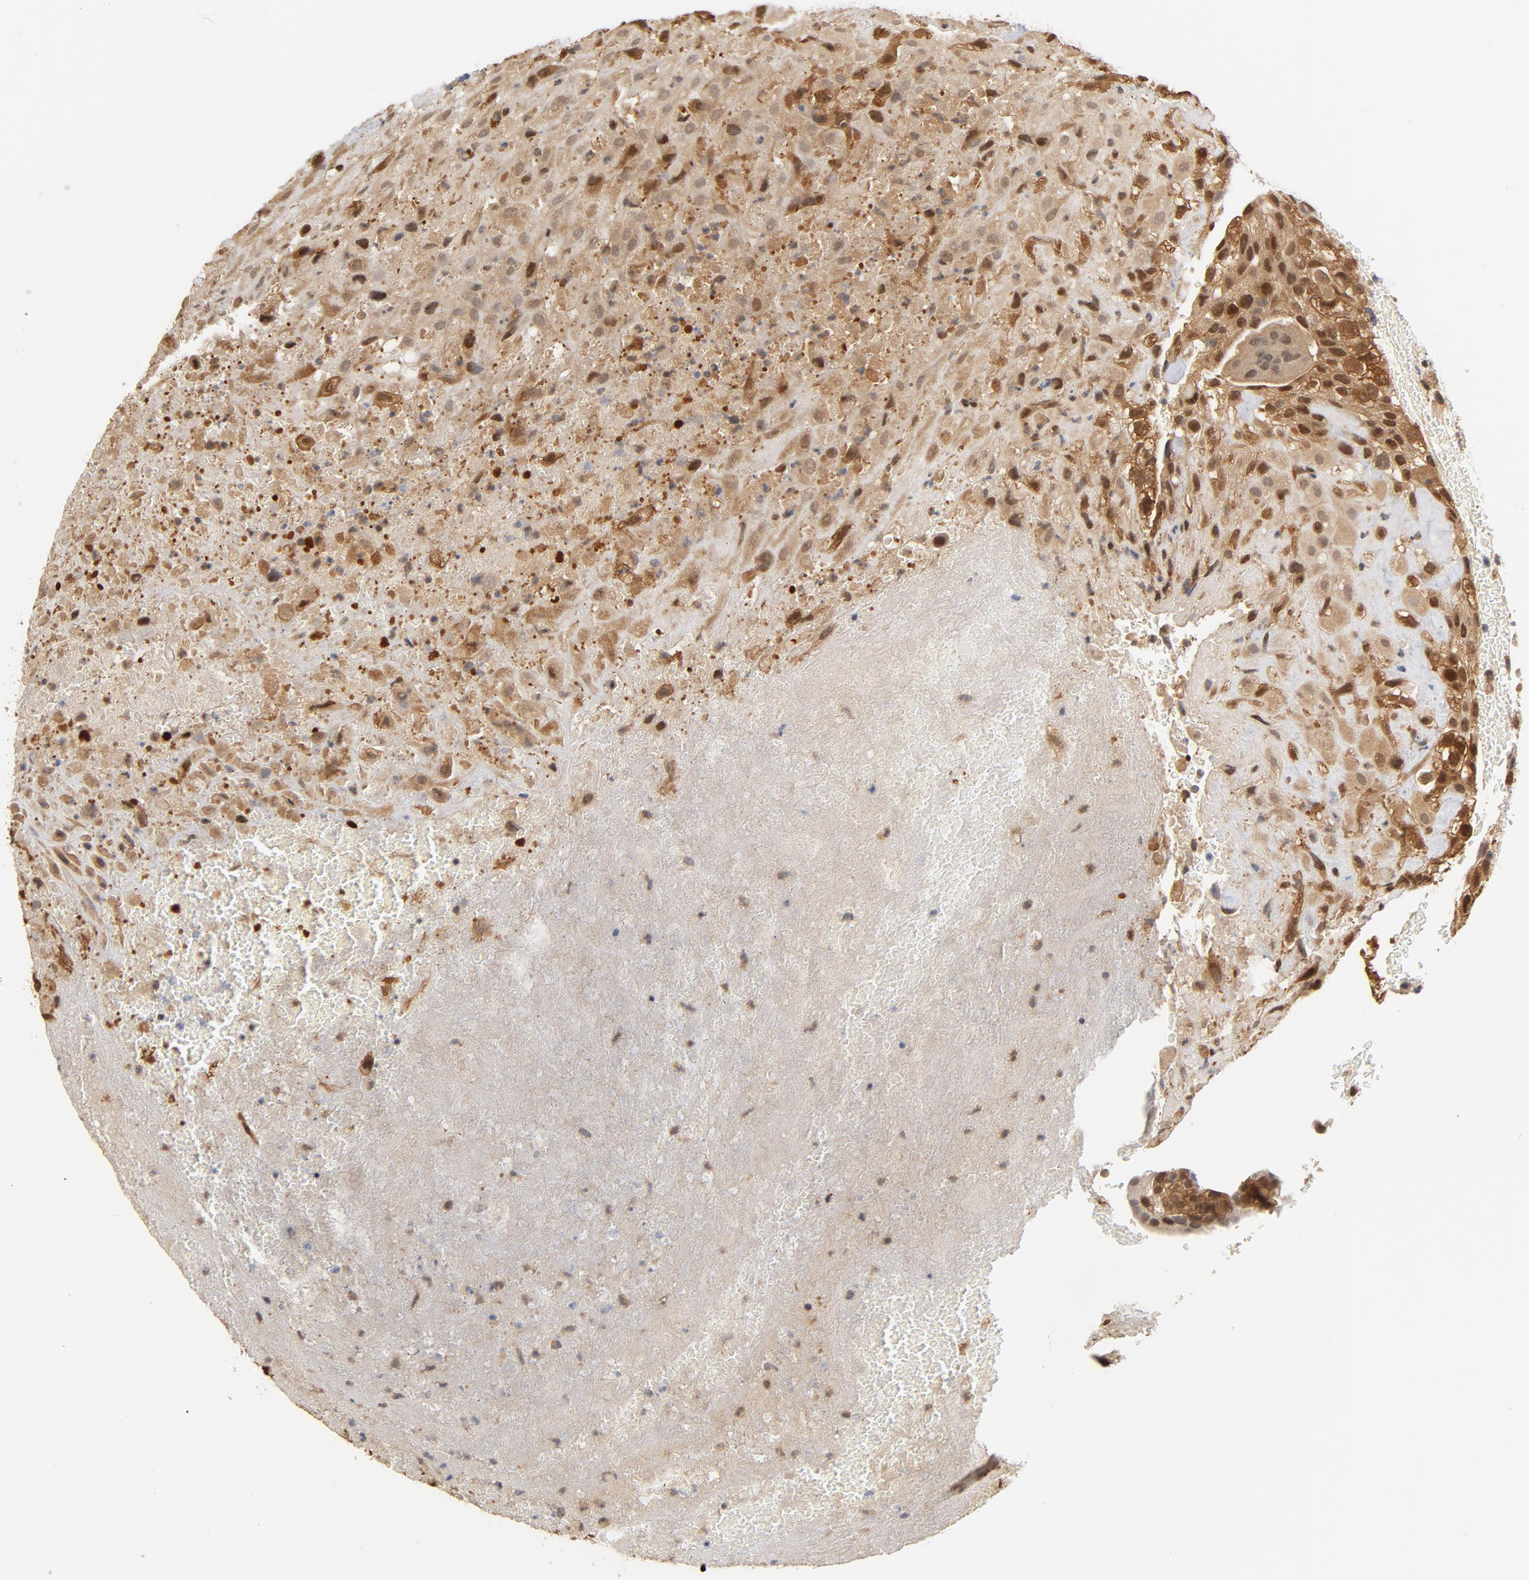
{"staining": {"intensity": "moderate", "quantity": ">75%", "location": "cytoplasmic/membranous,nuclear"}, "tissue": "placenta", "cell_type": "Decidual cells", "image_type": "normal", "snomed": [{"axis": "morphology", "description": "Normal tissue, NOS"}, {"axis": "topography", "description": "Placenta"}], "caption": "The photomicrograph exhibits a brown stain indicating the presence of a protein in the cytoplasmic/membranous,nuclear of decidual cells in placenta. Using DAB (brown) and hematoxylin (blue) stains, captured at high magnification using brightfield microscopy.", "gene": "CDC37", "patient": {"sex": "female", "age": 19}}